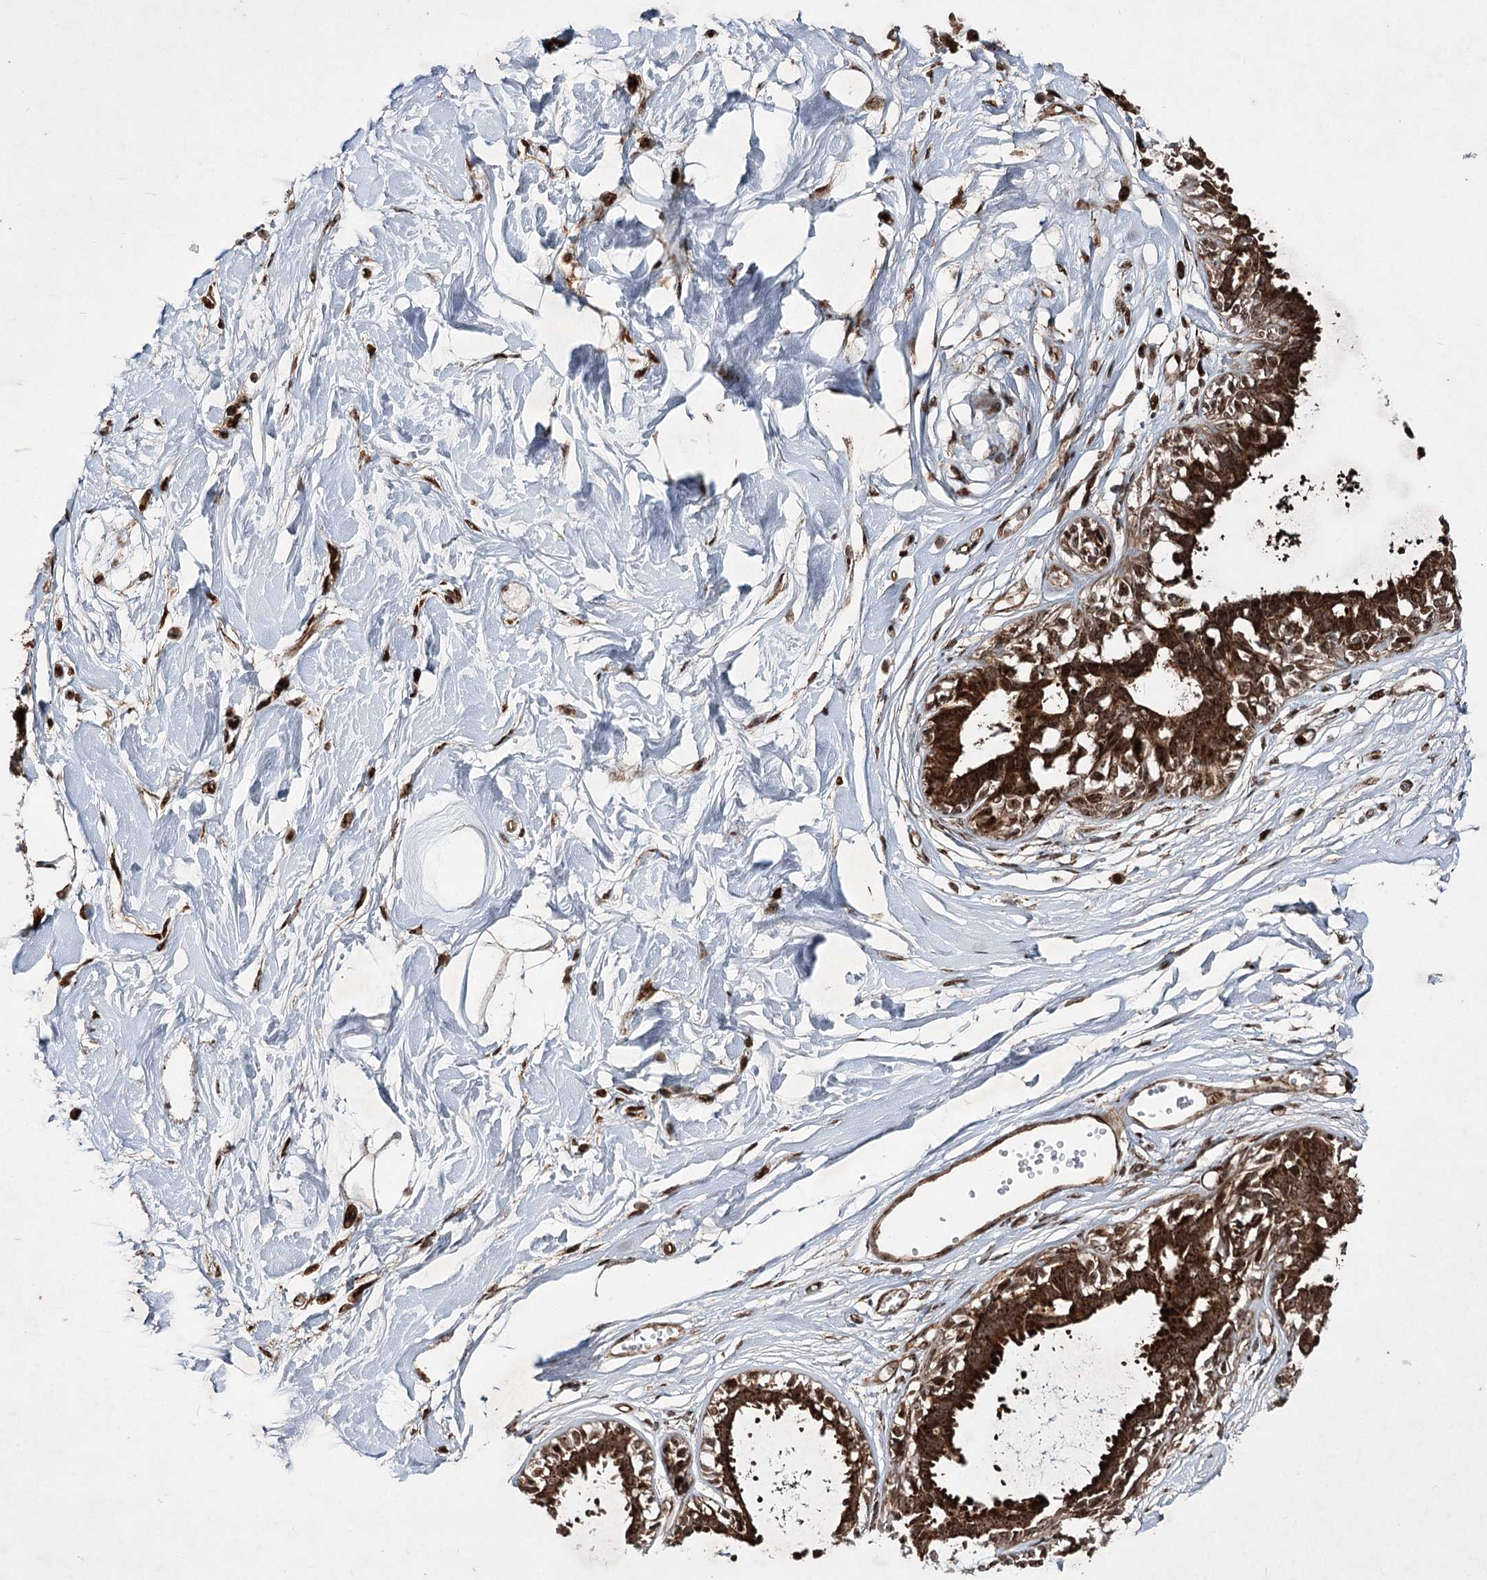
{"staining": {"intensity": "moderate", "quantity": ">75%", "location": "cytoplasmic/membranous,nuclear"}, "tissue": "breast", "cell_type": "Adipocytes", "image_type": "normal", "snomed": [{"axis": "morphology", "description": "Normal tissue, NOS"}, {"axis": "topography", "description": "Breast"}], "caption": "Protein staining of normal breast reveals moderate cytoplasmic/membranous,nuclear staining in about >75% of adipocytes.", "gene": "SERINC5", "patient": {"sex": "female", "age": 45}}